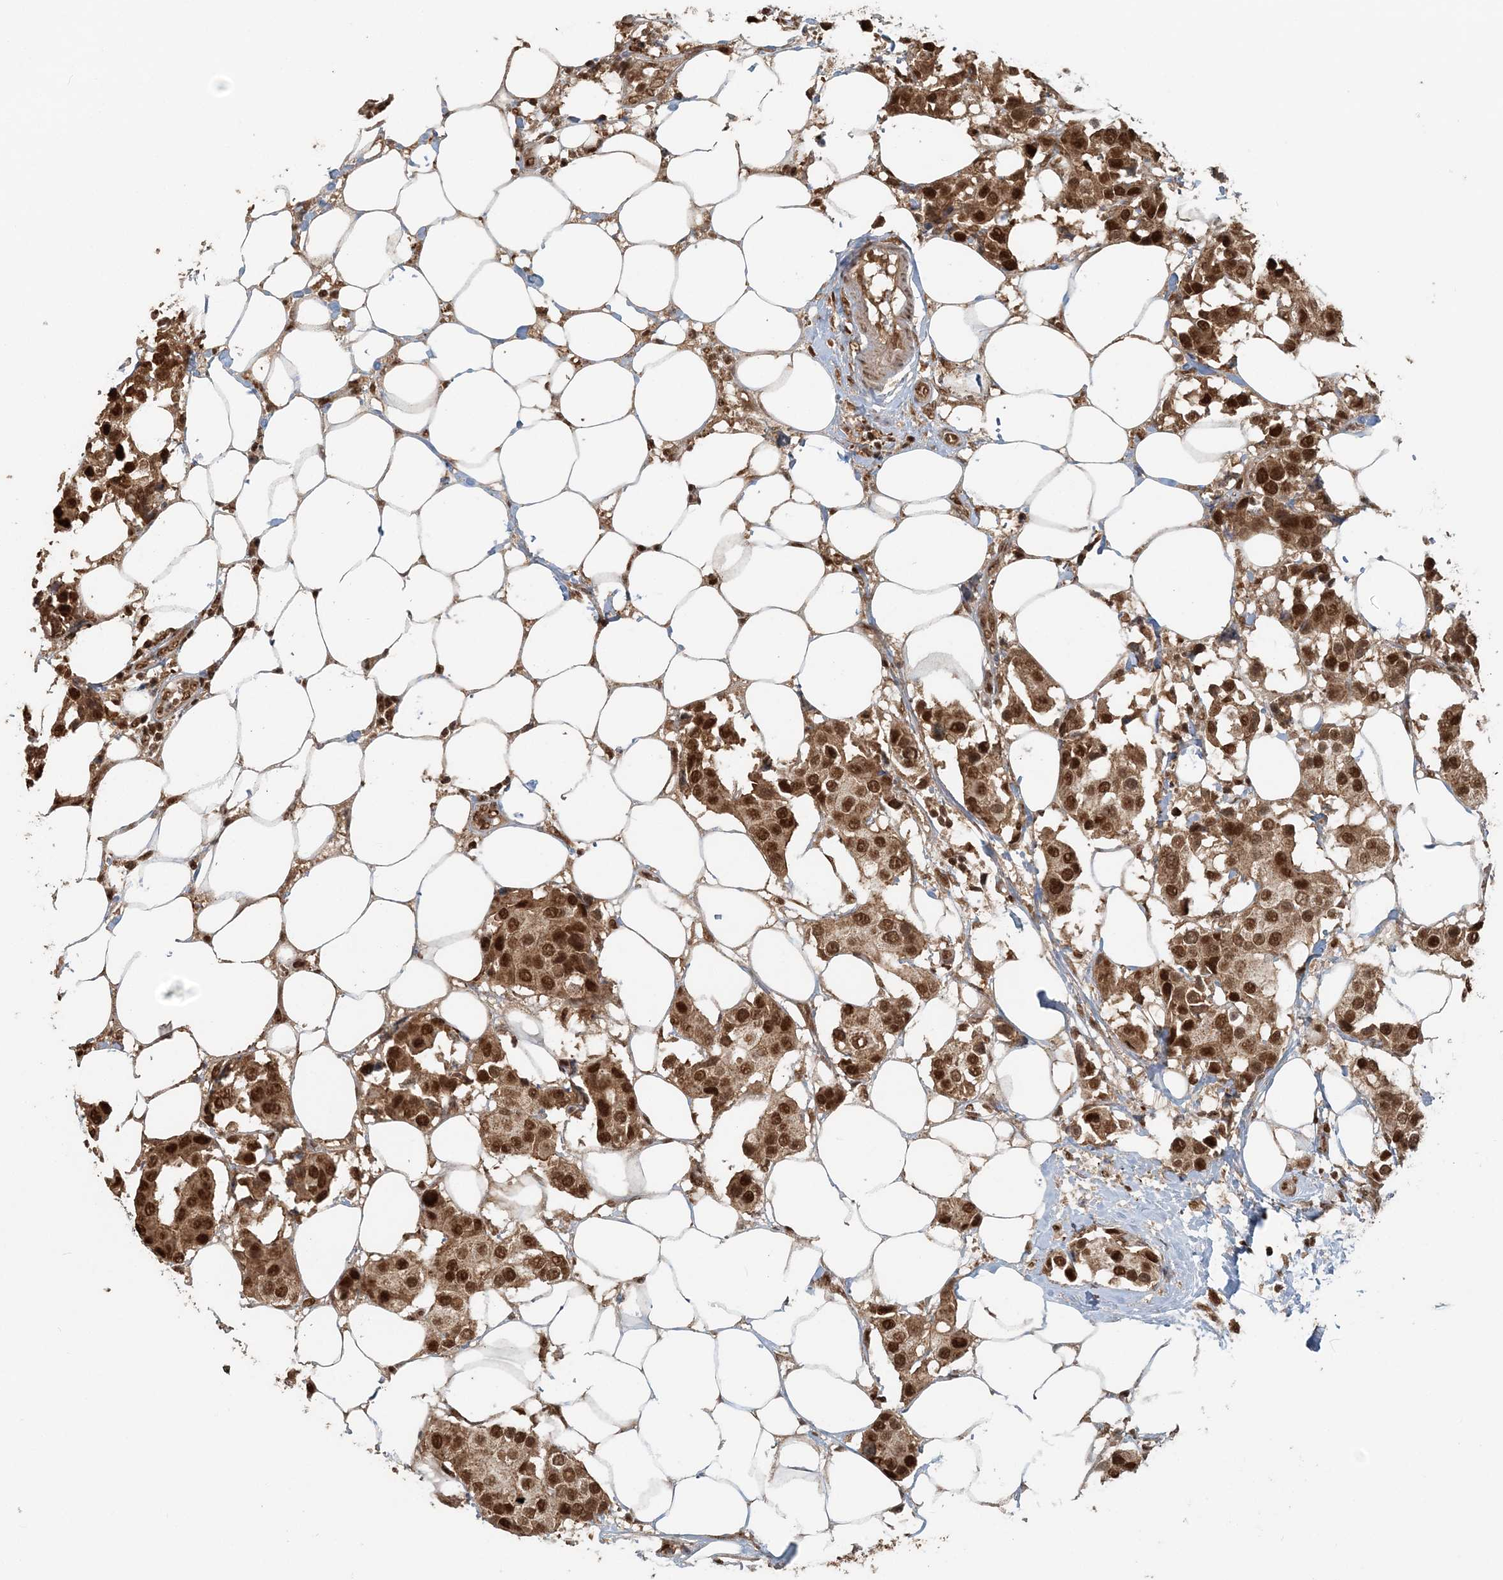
{"staining": {"intensity": "strong", "quantity": ">75%", "location": "cytoplasmic/membranous,nuclear"}, "tissue": "breast cancer", "cell_type": "Tumor cells", "image_type": "cancer", "snomed": [{"axis": "morphology", "description": "Normal tissue, NOS"}, {"axis": "morphology", "description": "Duct carcinoma"}, {"axis": "topography", "description": "Breast"}], "caption": "Breast cancer tissue exhibits strong cytoplasmic/membranous and nuclear expression in about >75% of tumor cells, visualized by immunohistochemistry.", "gene": "ARHGAP35", "patient": {"sex": "female", "age": 39}}